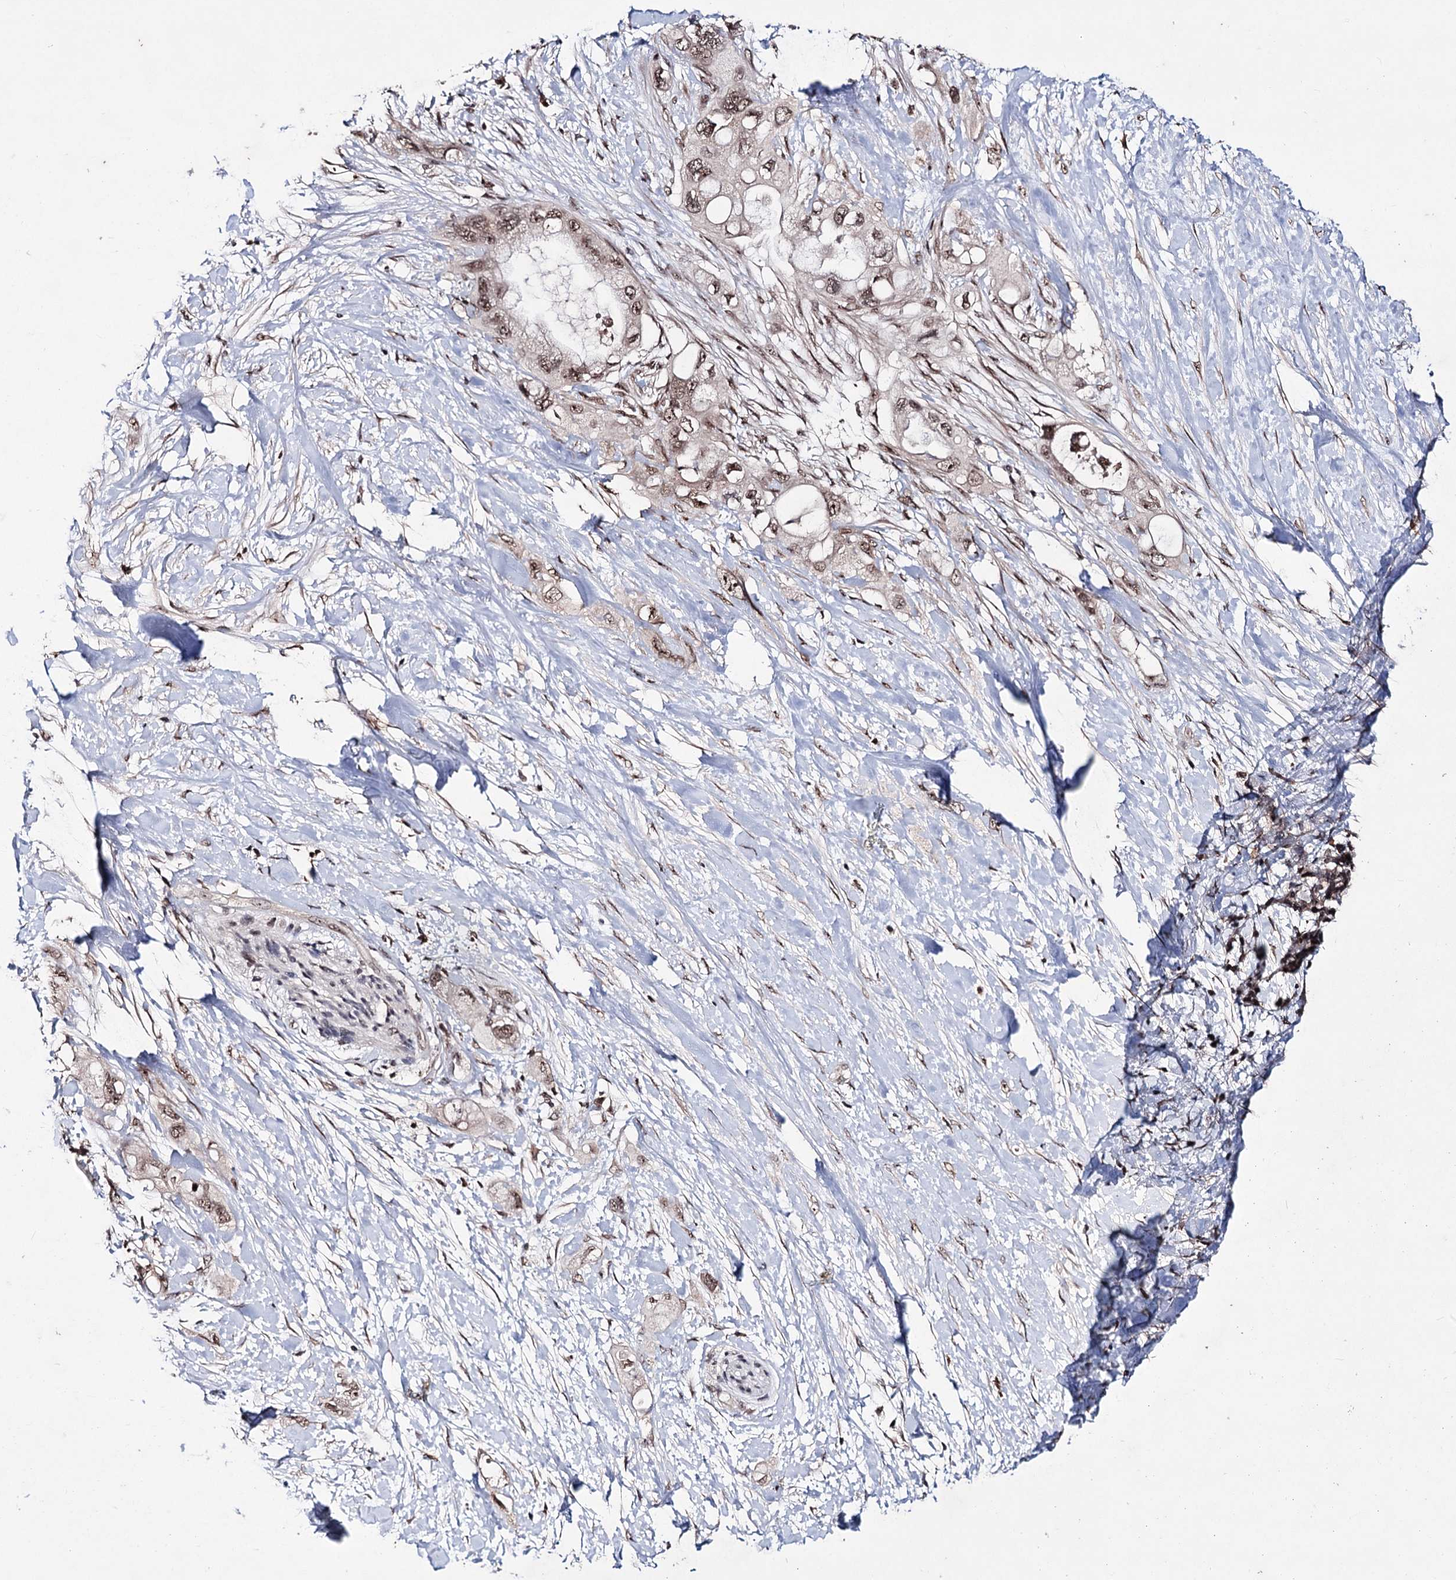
{"staining": {"intensity": "moderate", "quantity": ">75%", "location": "nuclear"}, "tissue": "pancreatic cancer", "cell_type": "Tumor cells", "image_type": "cancer", "snomed": [{"axis": "morphology", "description": "Adenocarcinoma, NOS"}, {"axis": "topography", "description": "Pancreas"}], "caption": "Immunohistochemistry histopathology image of adenocarcinoma (pancreatic) stained for a protein (brown), which exhibits medium levels of moderate nuclear positivity in approximately >75% of tumor cells.", "gene": "VGLL4", "patient": {"sex": "female", "age": 56}}